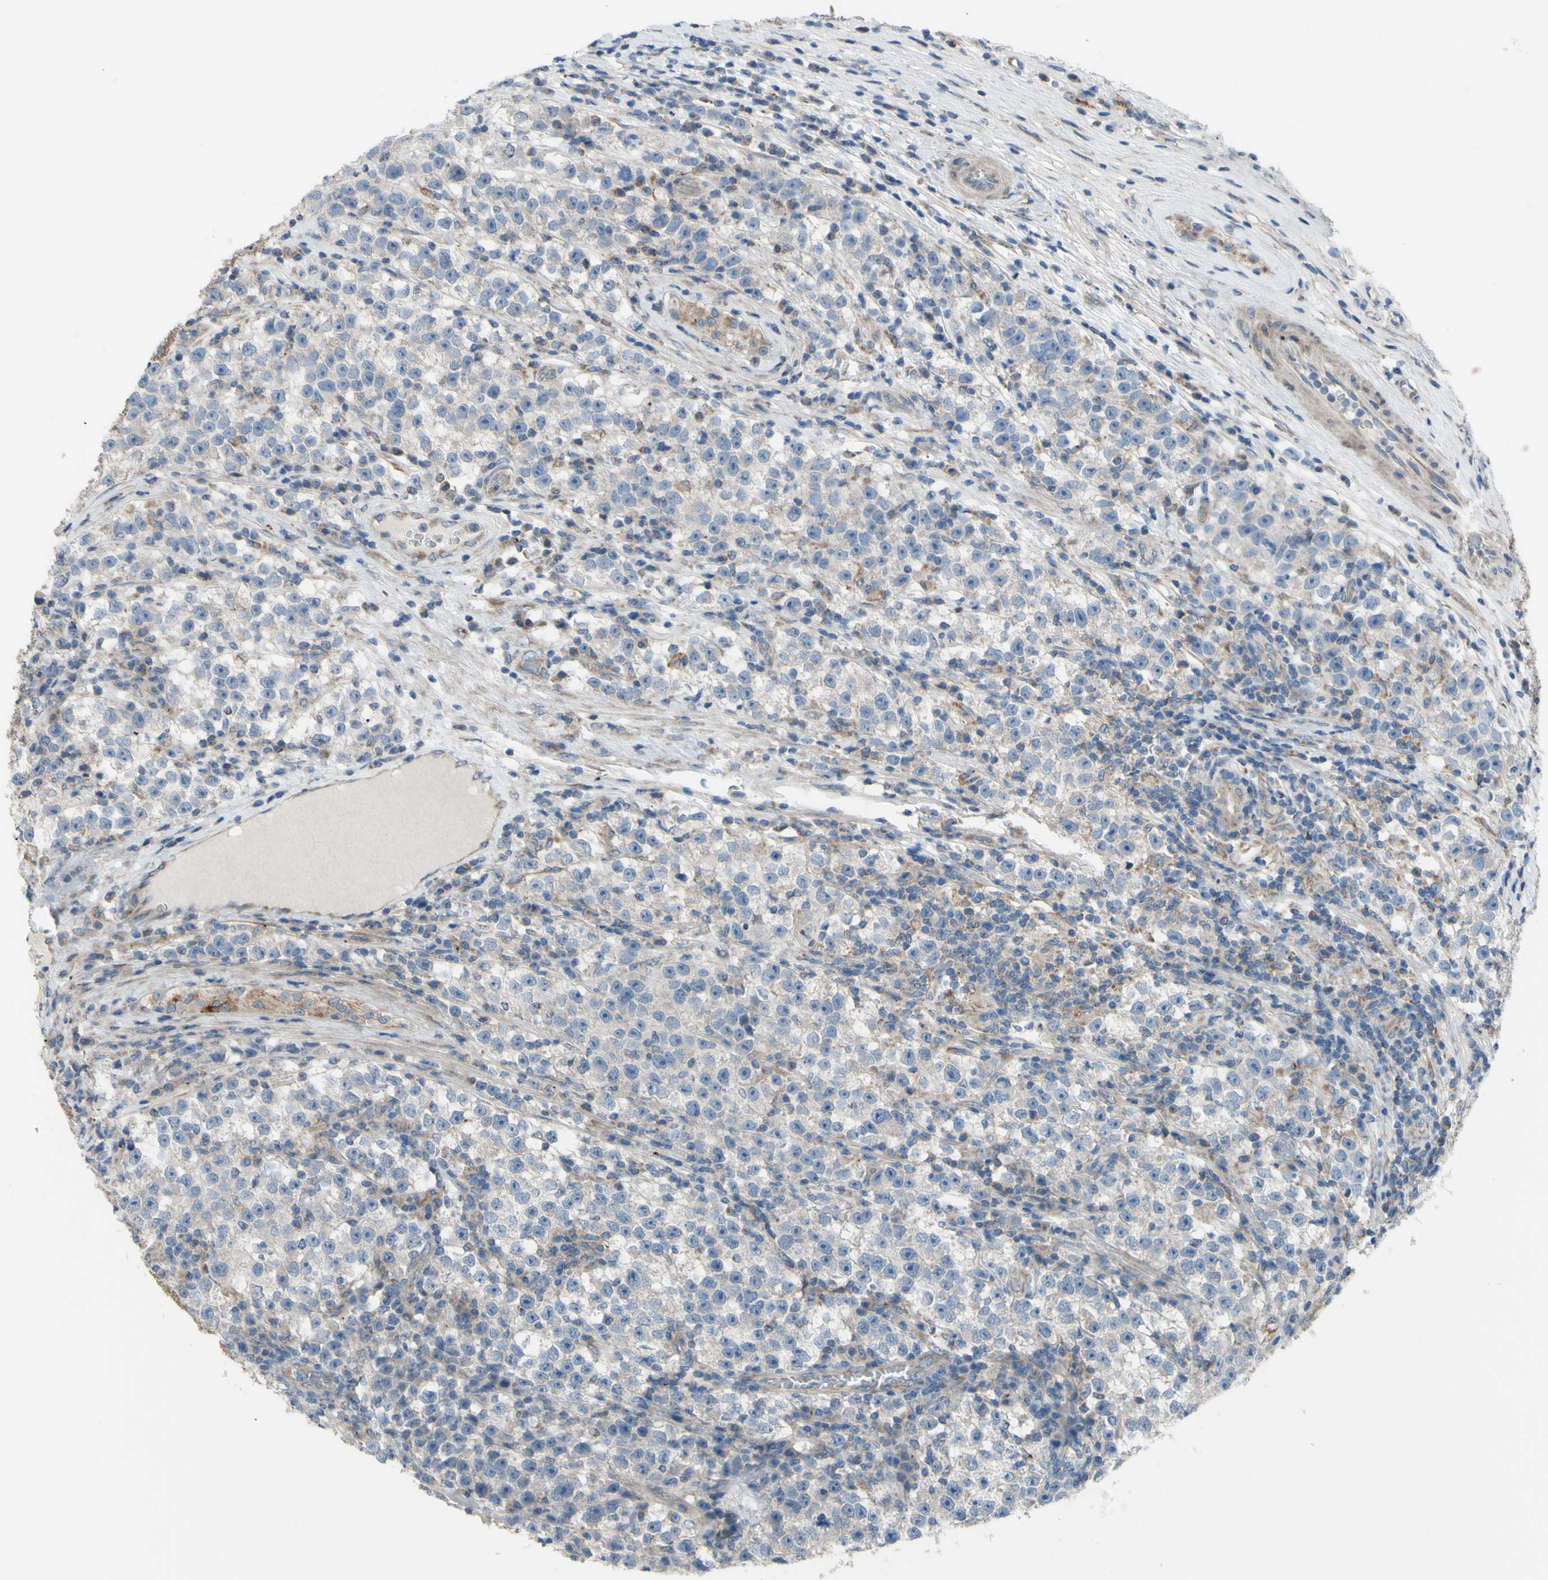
{"staining": {"intensity": "weak", "quantity": "<25%", "location": "cytoplasmic/membranous"}, "tissue": "testis cancer", "cell_type": "Tumor cells", "image_type": "cancer", "snomed": [{"axis": "morphology", "description": "Seminoma, NOS"}, {"axis": "topography", "description": "Testis"}], "caption": "DAB (3,3'-diaminobenzidine) immunohistochemical staining of human testis cancer shows no significant expression in tumor cells.", "gene": "GRAMD2B", "patient": {"sex": "male", "age": 22}}